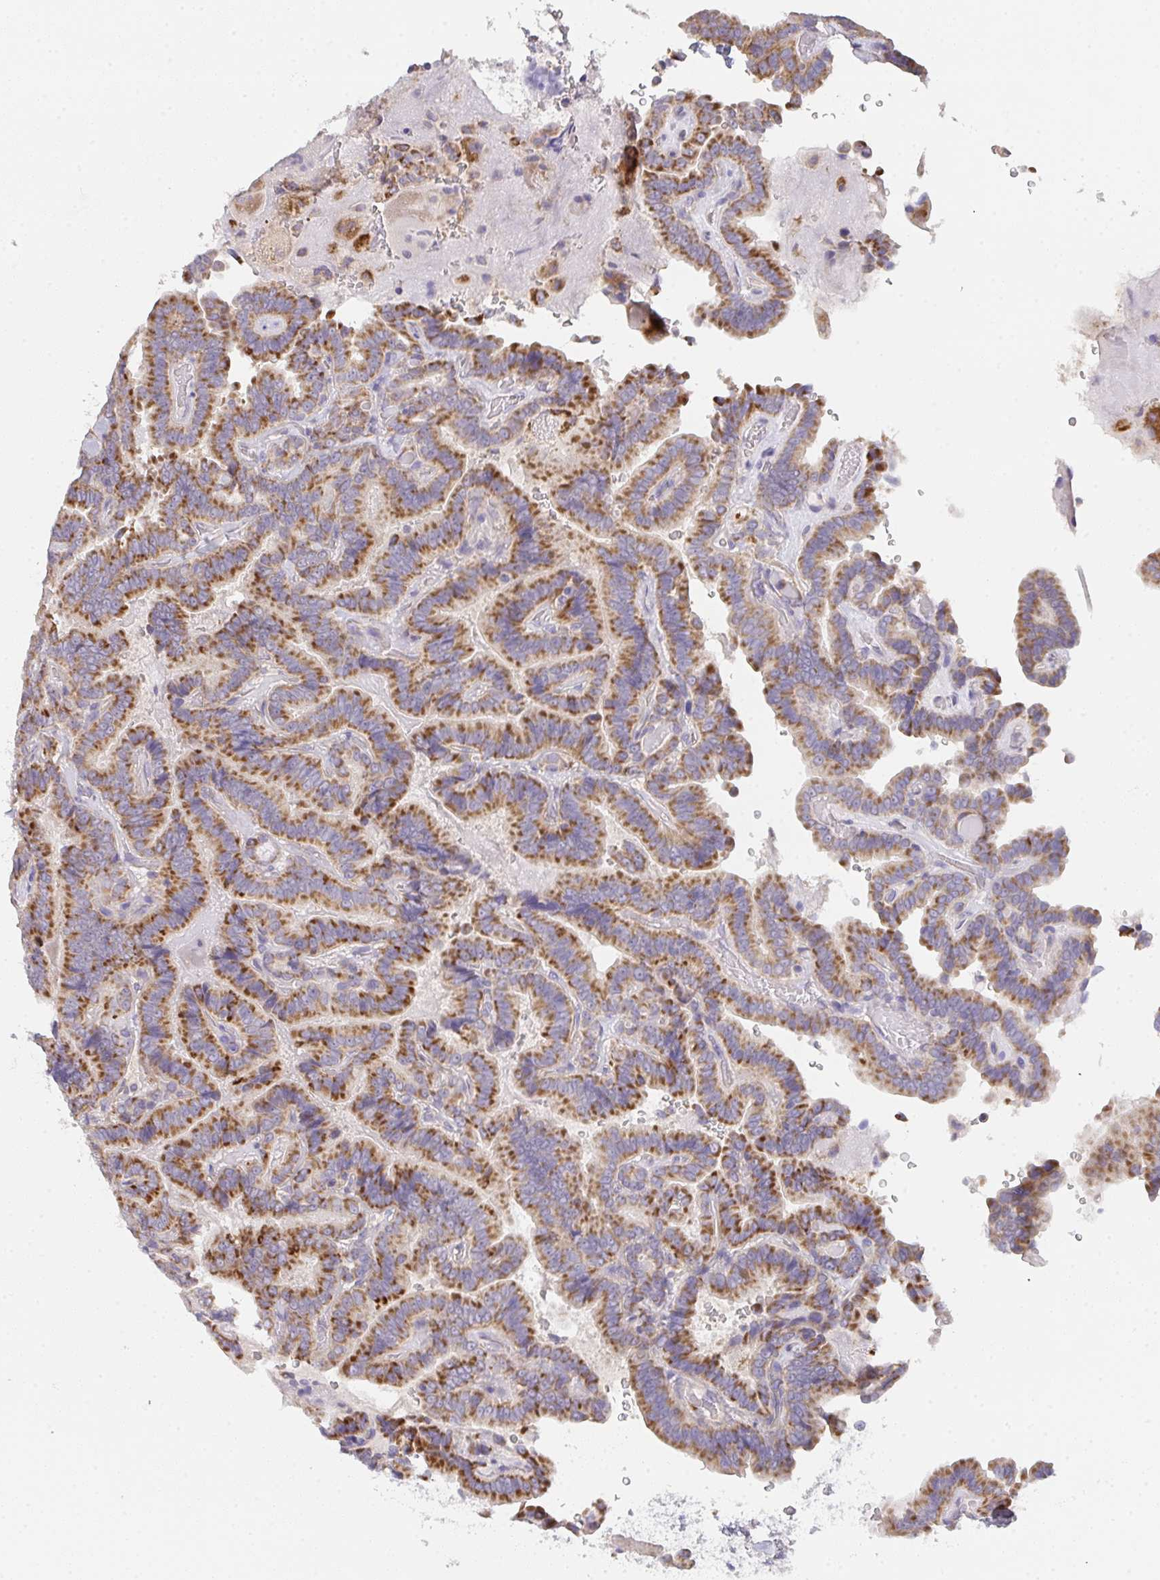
{"staining": {"intensity": "moderate", "quantity": ">75%", "location": "cytoplasmic/membranous"}, "tissue": "thyroid cancer", "cell_type": "Tumor cells", "image_type": "cancer", "snomed": [{"axis": "morphology", "description": "Papillary adenocarcinoma, NOS"}, {"axis": "topography", "description": "Thyroid gland"}], "caption": "Thyroid papillary adenocarcinoma stained with DAB (3,3'-diaminobenzidine) IHC exhibits medium levels of moderate cytoplasmic/membranous staining in approximately >75% of tumor cells. (DAB = brown stain, brightfield microscopy at high magnification).", "gene": "TMEM219", "patient": {"sex": "male", "age": 61}}